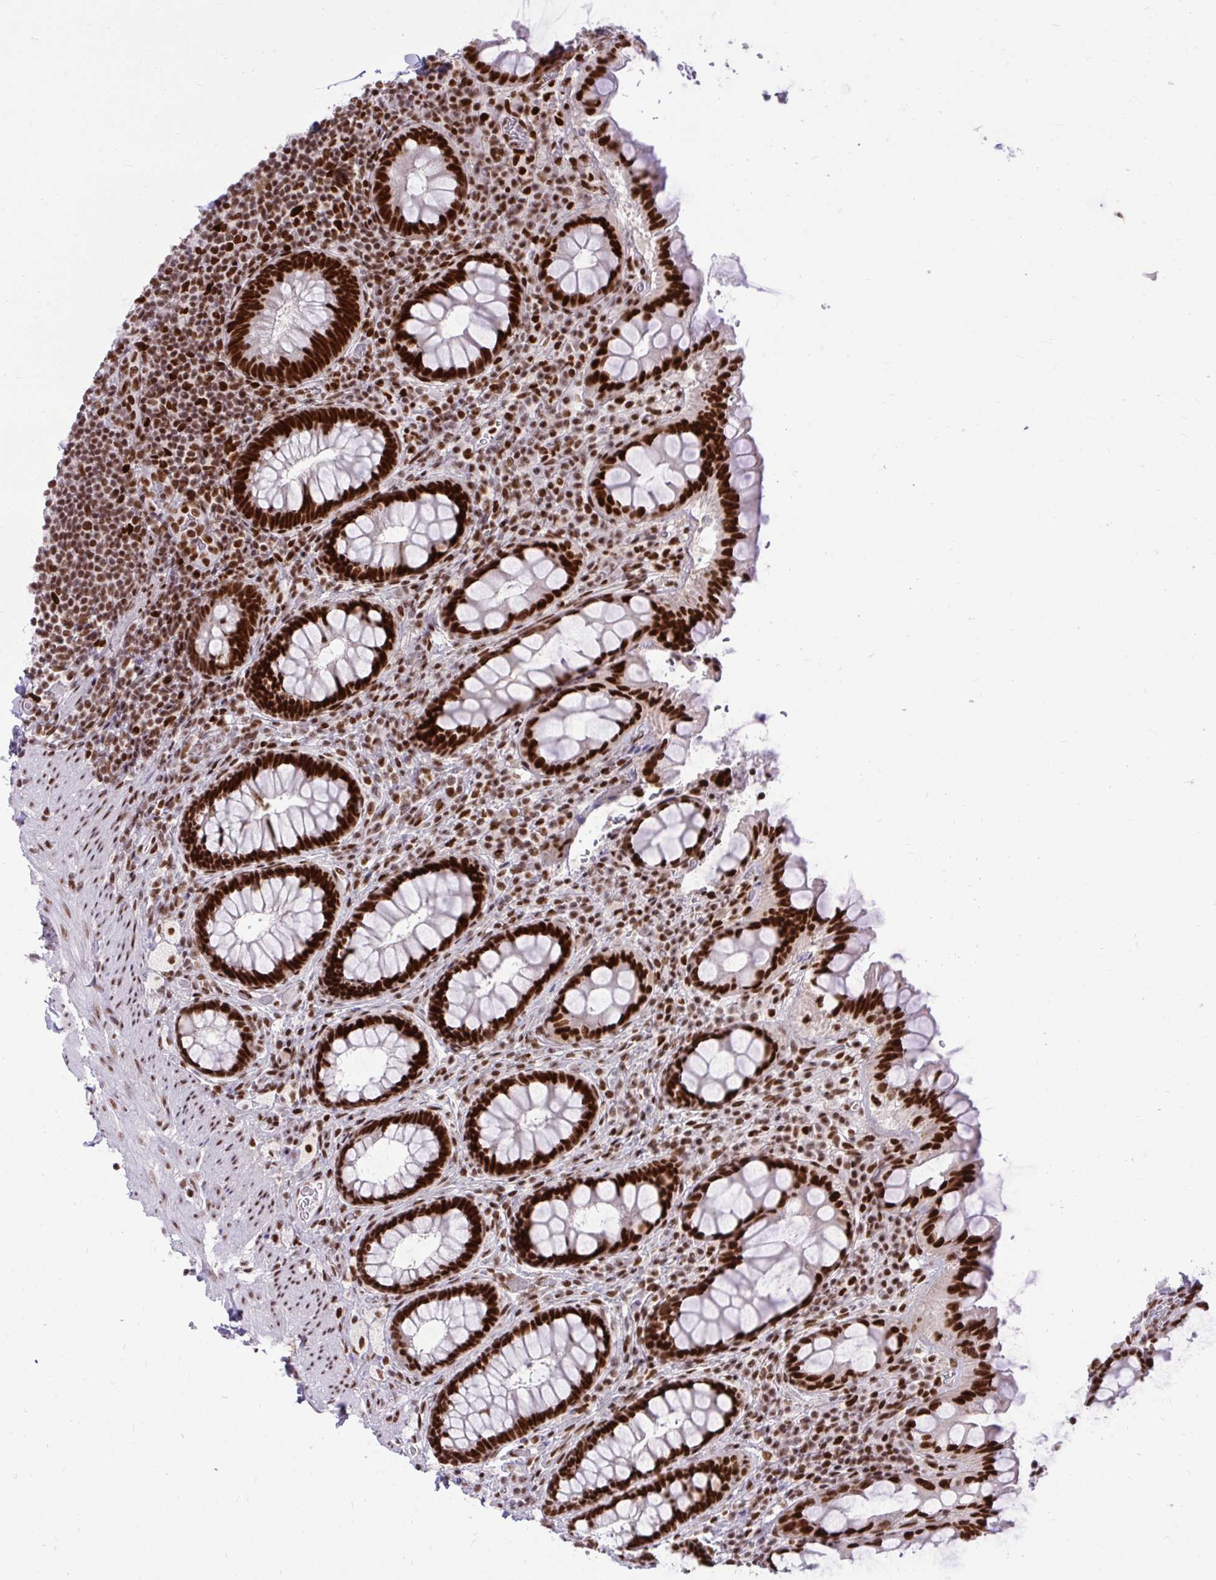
{"staining": {"intensity": "strong", "quantity": ">75%", "location": "nuclear"}, "tissue": "rectum", "cell_type": "Glandular cells", "image_type": "normal", "snomed": [{"axis": "morphology", "description": "Normal tissue, NOS"}, {"axis": "topography", "description": "Rectum"}, {"axis": "topography", "description": "Peripheral nerve tissue"}], "caption": "IHC (DAB (3,3'-diaminobenzidine)) staining of unremarkable rectum reveals strong nuclear protein staining in about >75% of glandular cells.", "gene": "CDYL", "patient": {"sex": "female", "age": 69}}